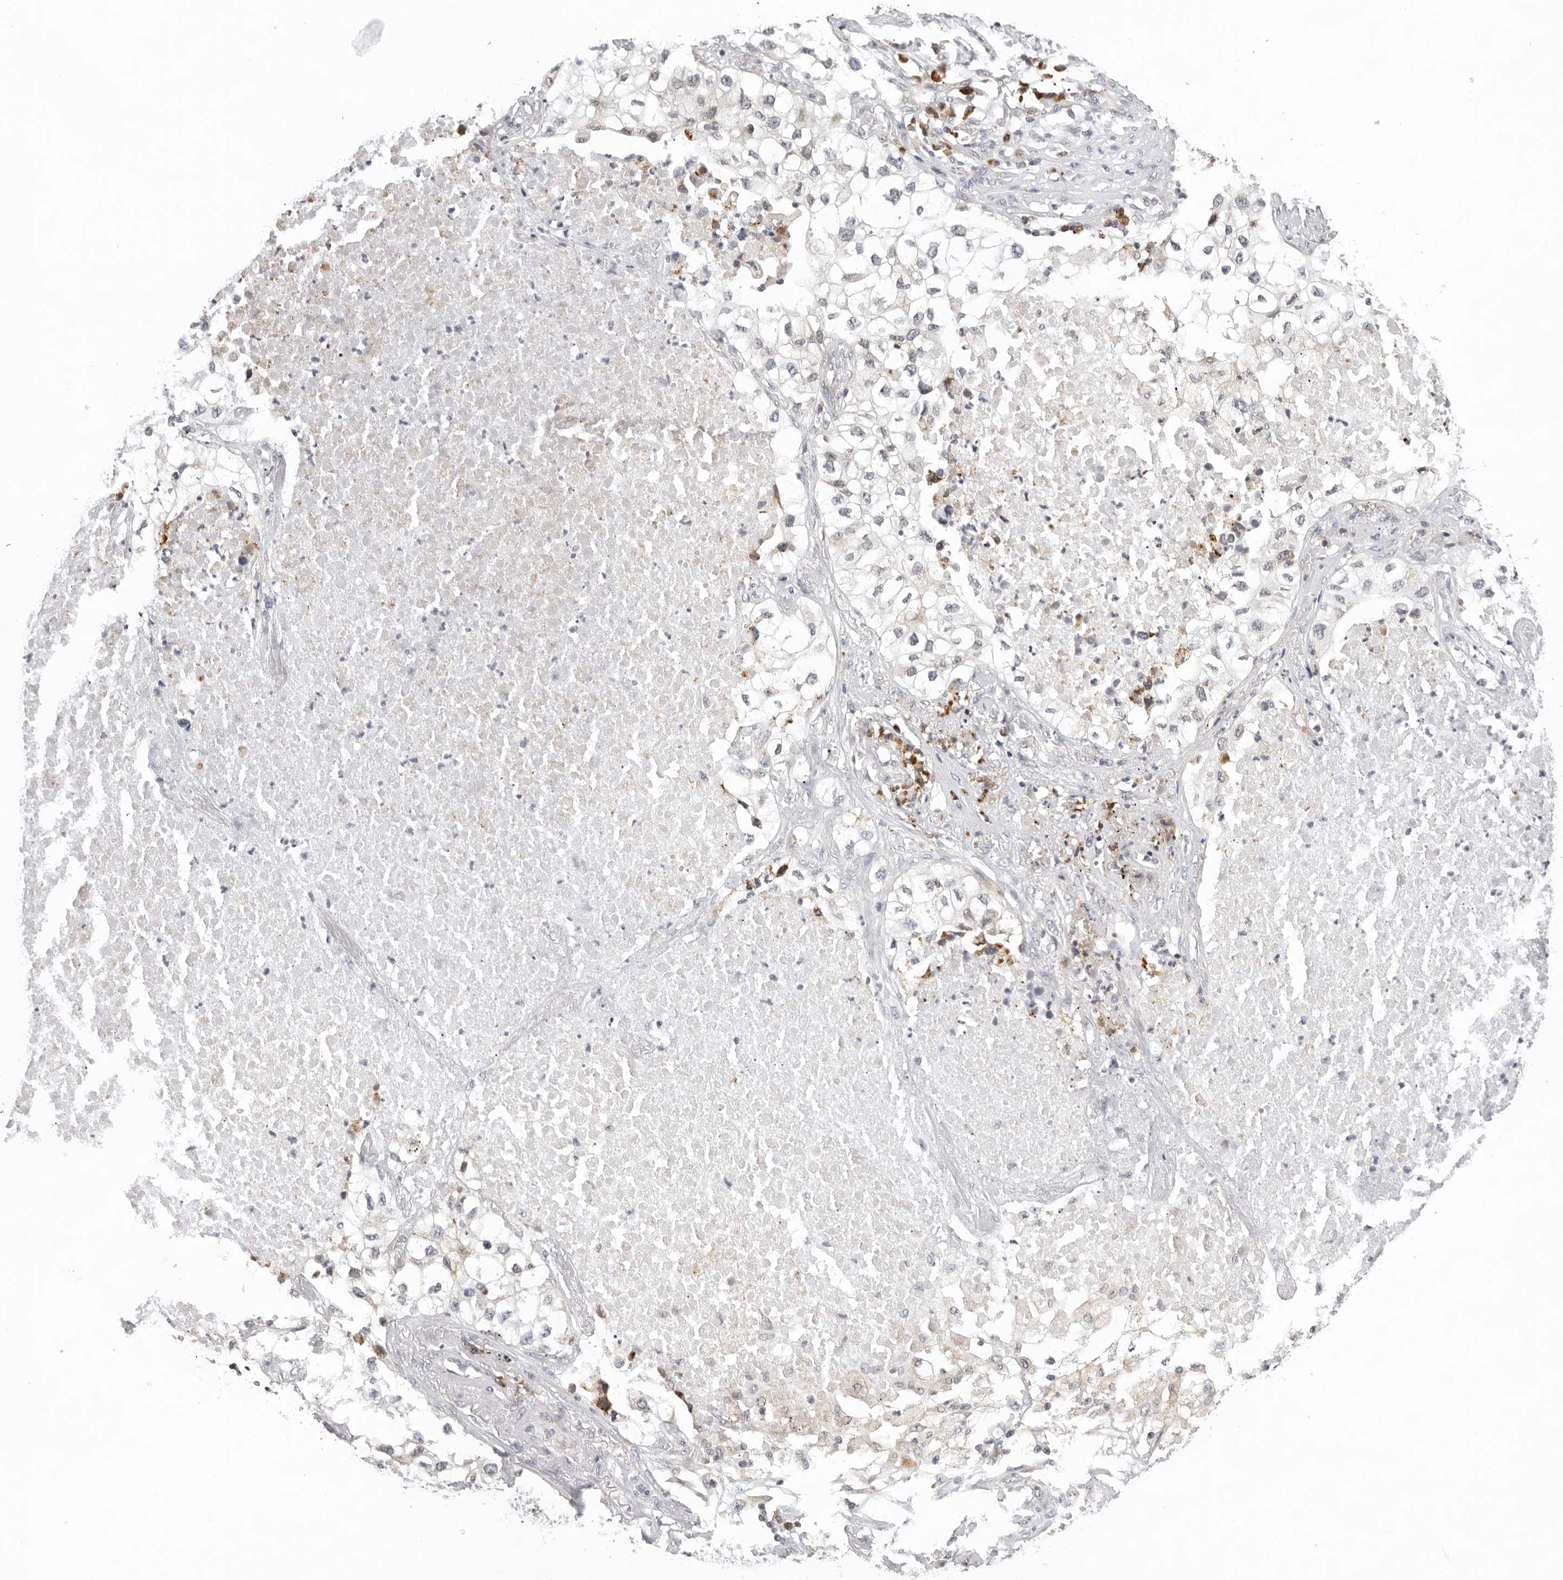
{"staining": {"intensity": "negative", "quantity": "none", "location": "none"}, "tissue": "lung cancer", "cell_type": "Tumor cells", "image_type": "cancer", "snomed": [{"axis": "morphology", "description": "Adenocarcinoma, NOS"}, {"axis": "topography", "description": "Lung"}], "caption": "DAB immunohistochemical staining of lung adenocarcinoma demonstrates no significant staining in tumor cells. (DAB (3,3'-diaminobenzidine) IHC, high magnification).", "gene": "IL17RA", "patient": {"sex": "male", "age": 63}}